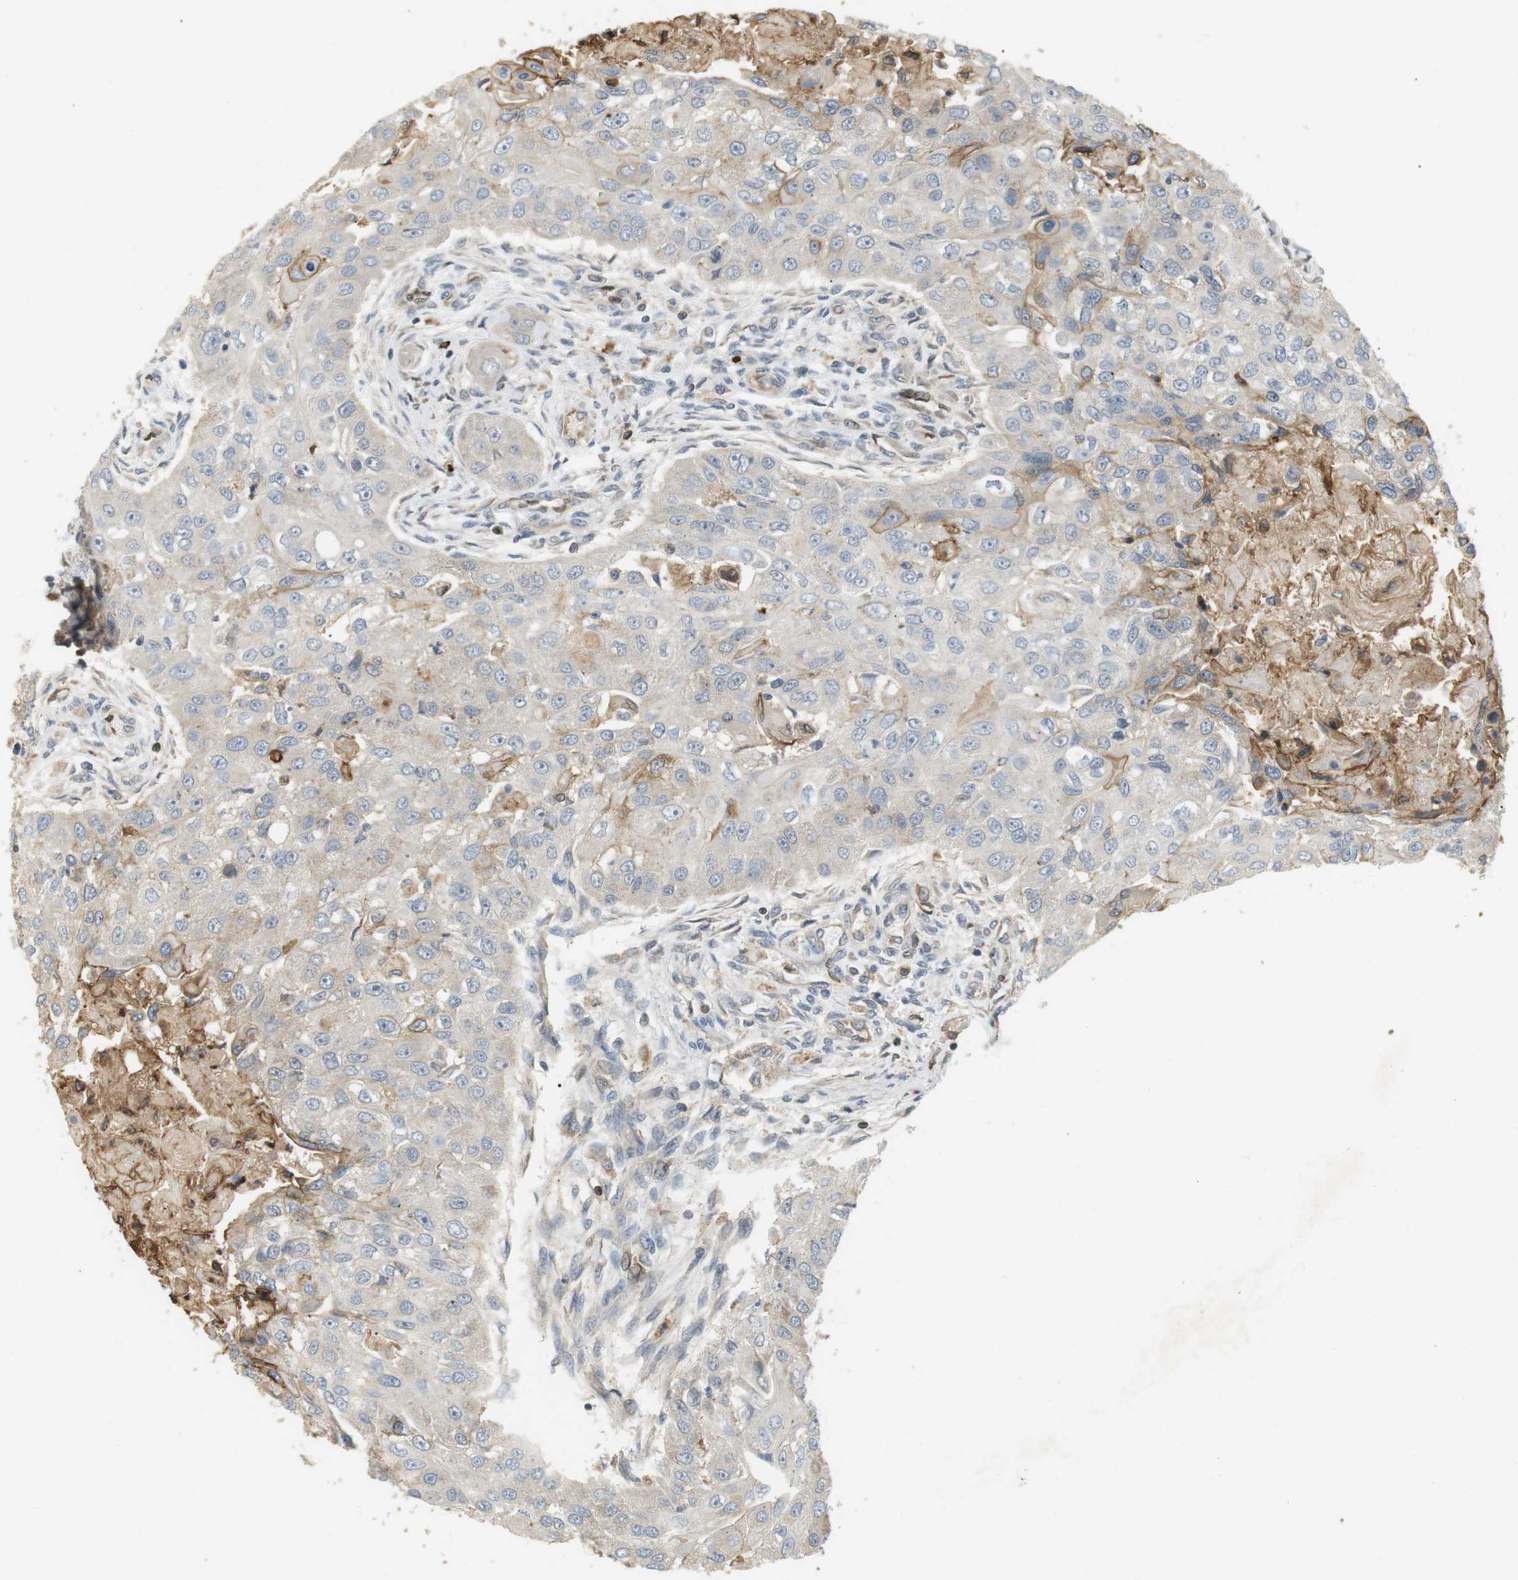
{"staining": {"intensity": "weak", "quantity": "<25%", "location": "cytoplasmic/membranous"}, "tissue": "head and neck cancer", "cell_type": "Tumor cells", "image_type": "cancer", "snomed": [{"axis": "morphology", "description": "Normal tissue, NOS"}, {"axis": "morphology", "description": "Squamous cell carcinoma, NOS"}, {"axis": "topography", "description": "Skeletal muscle"}, {"axis": "topography", "description": "Head-Neck"}], "caption": "The image exhibits no staining of tumor cells in squamous cell carcinoma (head and neck).", "gene": "P2RY1", "patient": {"sex": "male", "age": 51}}